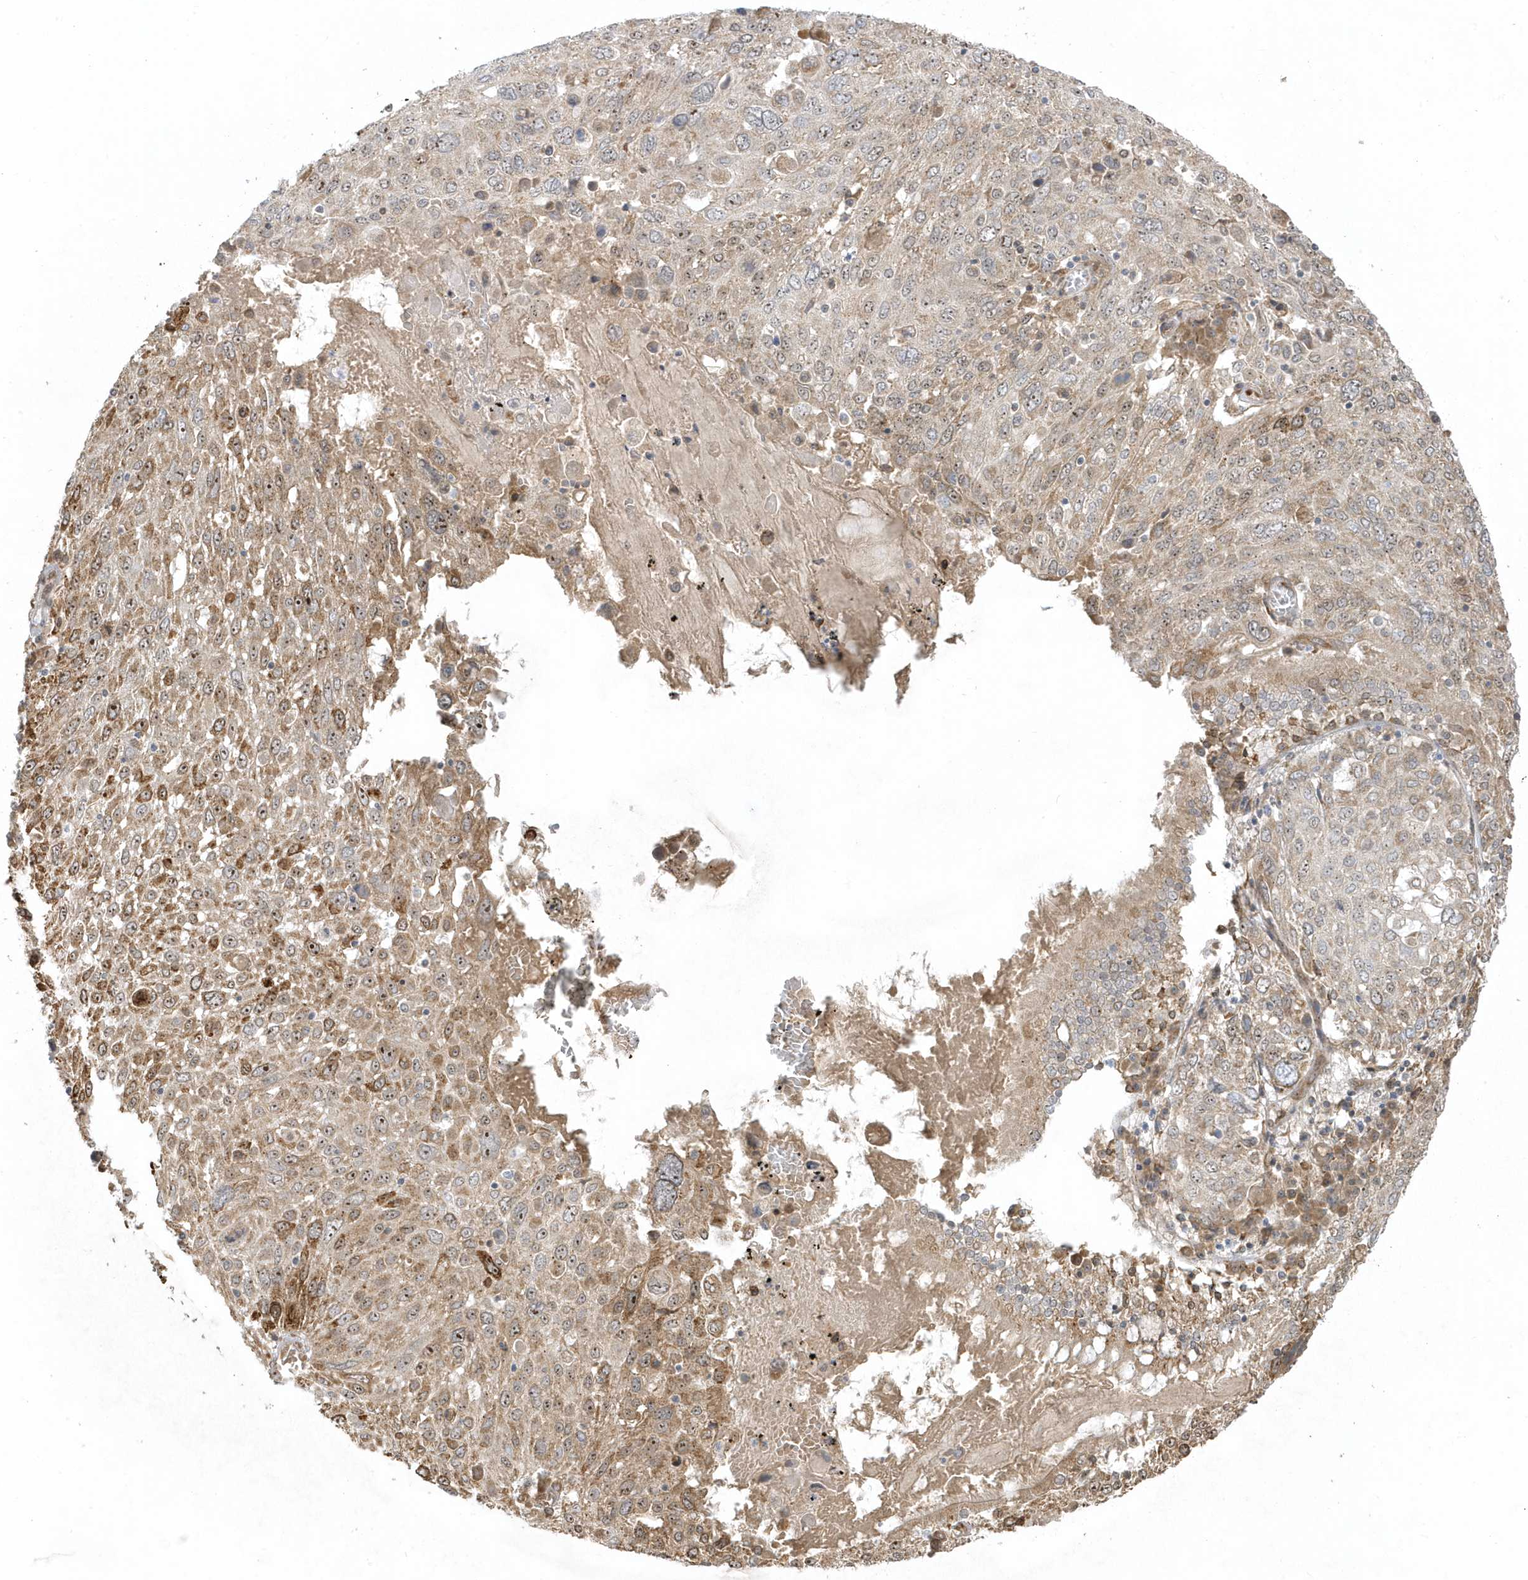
{"staining": {"intensity": "moderate", "quantity": "<25%", "location": "cytoplasmic/membranous"}, "tissue": "lung cancer", "cell_type": "Tumor cells", "image_type": "cancer", "snomed": [{"axis": "morphology", "description": "Squamous cell carcinoma, NOS"}, {"axis": "topography", "description": "Lung"}], "caption": "Approximately <25% of tumor cells in human lung cancer (squamous cell carcinoma) reveal moderate cytoplasmic/membranous protein staining as visualized by brown immunohistochemical staining.", "gene": "ECM2", "patient": {"sex": "male", "age": 65}}